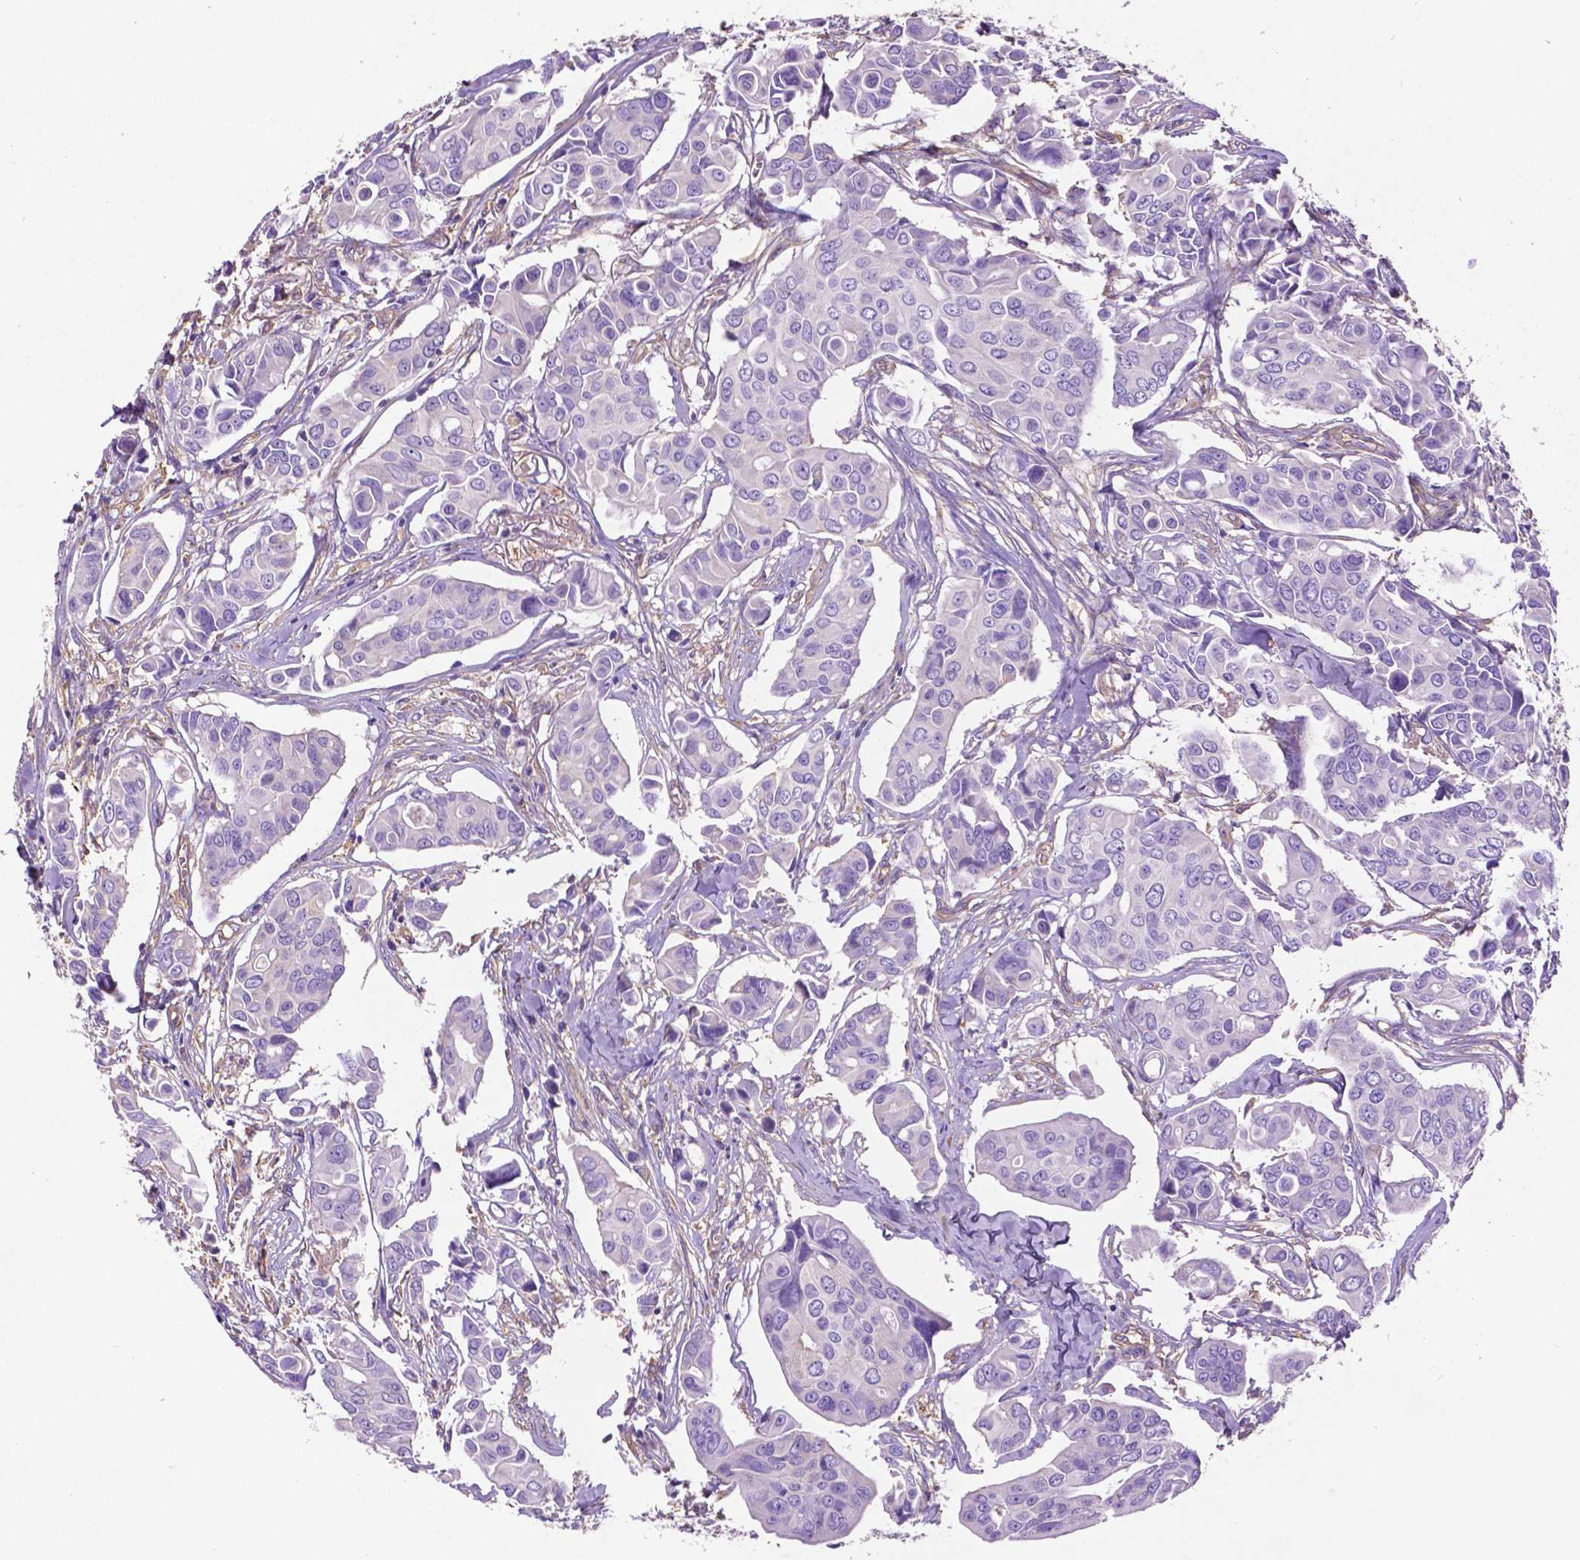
{"staining": {"intensity": "negative", "quantity": "none", "location": "none"}, "tissue": "breast cancer", "cell_type": "Tumor cells", "image_type": "cancer", "snomed": [{"axis": "morphology", "description": "Duct carcinoma"}, {"axis": "topography", "description": "Breast"}], "caption": "Protein analysis of breast invasive ductal carcinoma reveals no significant staining in tumor cells.", "gene": "GDPD5", "patient": {"sex": "female", "age": 54}}